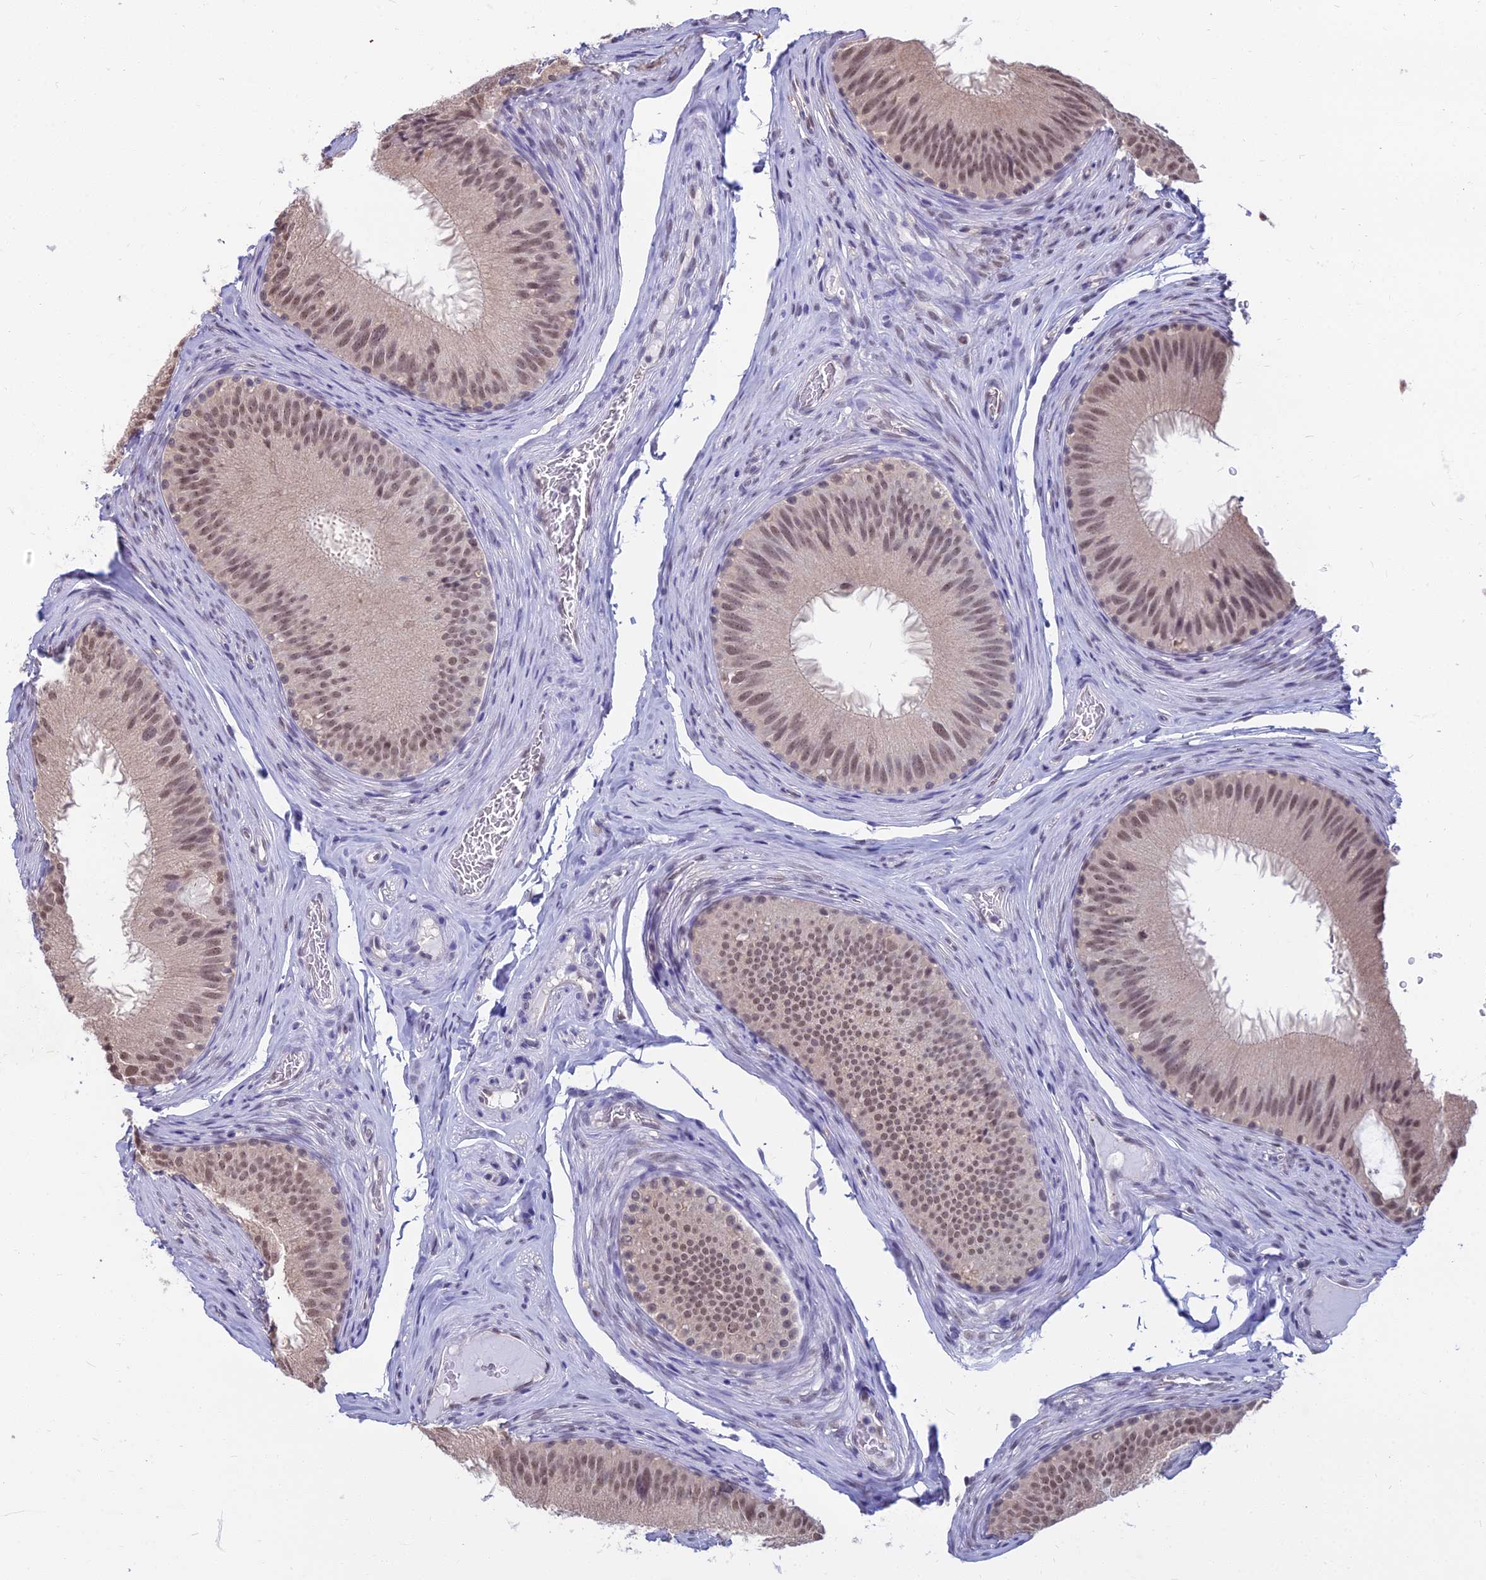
{"staining": {"intensity": "moderate", "quantity": ">75%", "location": "nuclear"}, "tissue": "epididymis", "cell_type": "Glandular cells", "image_type": "normal", "snomed": [{"axis": "morphology", "description": "Normal tissue, NOS"}, {"axis": "topography", "description": "Epididymis"}], "caption": "Brown immunohistochemical staining in benign epididymis demonstrates moderate nuclear expression in approximately >75% of glandular cells. The staining was performed using DAB (3,3'-diaminobenzidine), with brown indicating positive protein expression. Nuclei are stained blue with hematoxylin.", "gene": "SRSF7", "patient": {"sex": "male", "age": 34}}